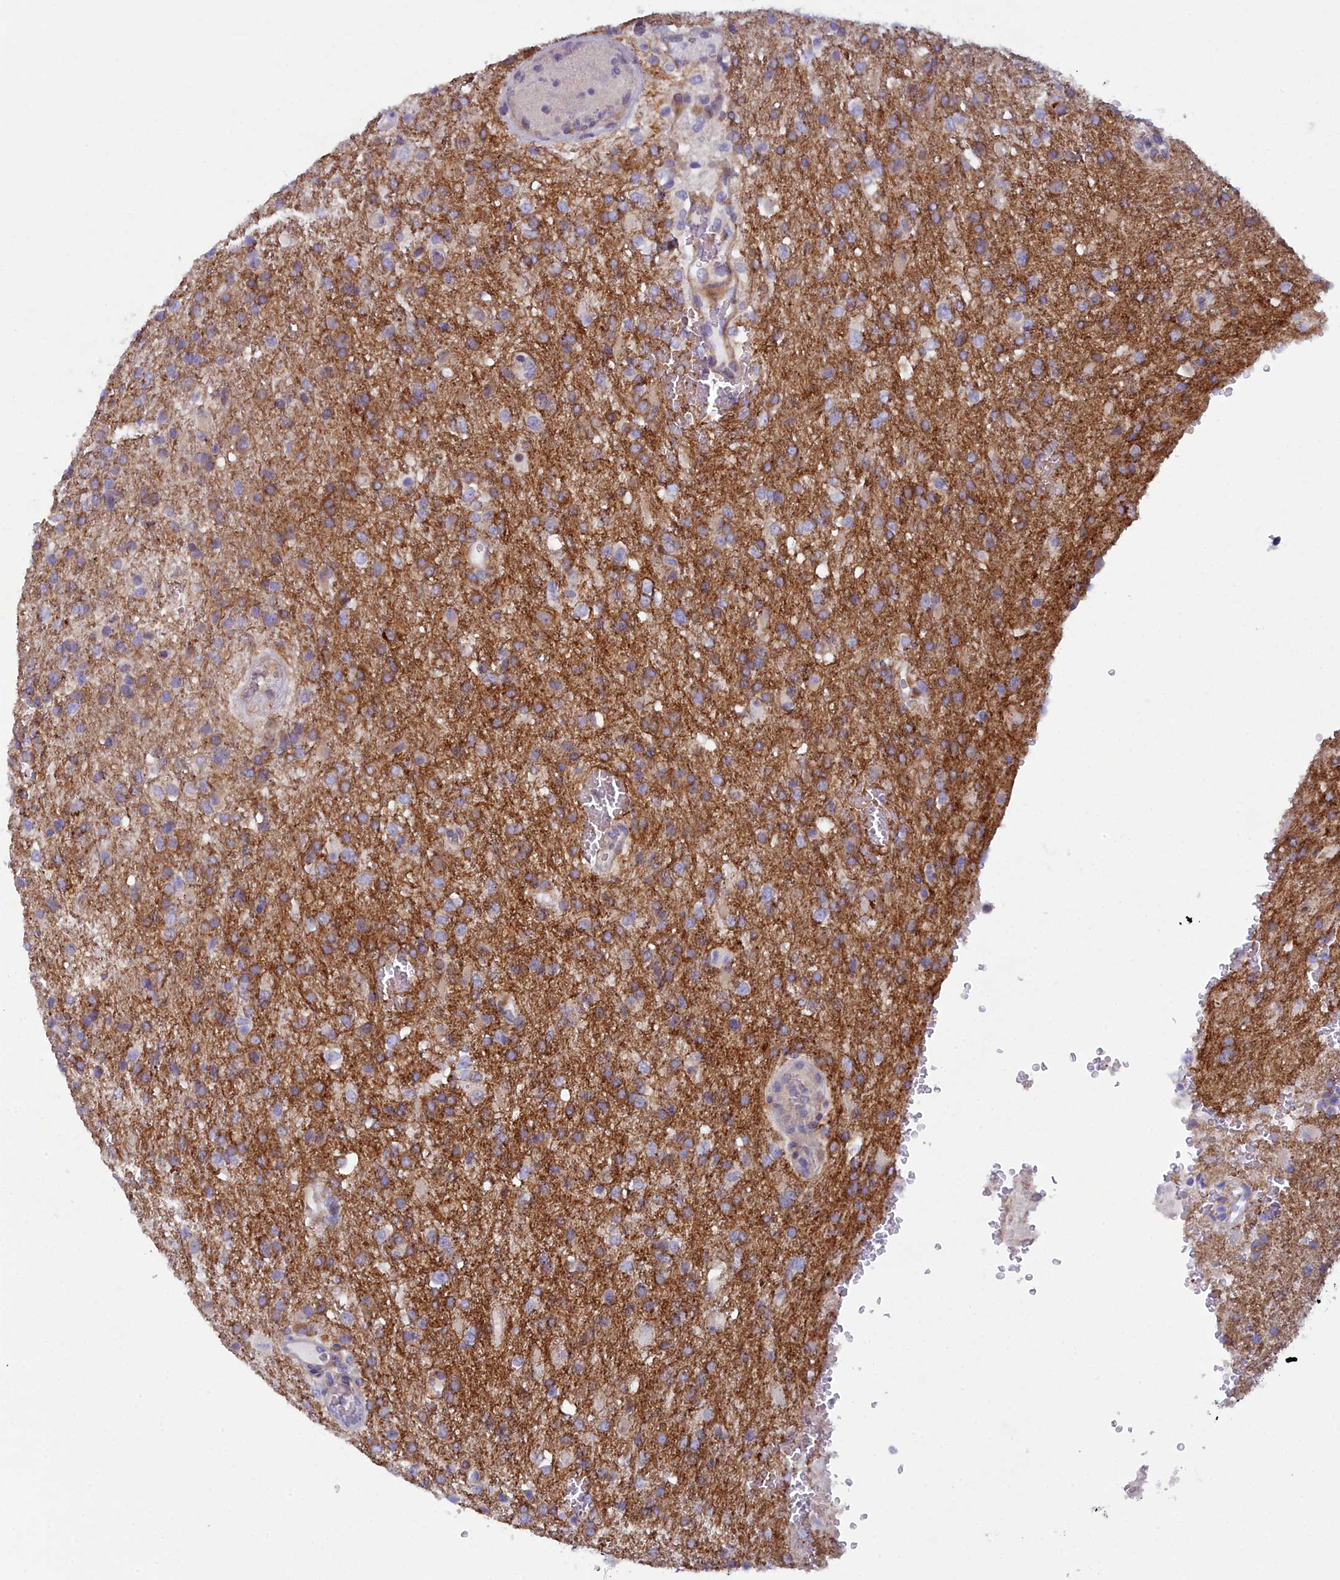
{"staining": {"intensity": "moderate", "quantity": "<25%", "location": "cytoplasmic/membranous"}, "tissue": "glioma", "cell_type": "Tumor cells", "image_type": "cancer", "snomed": [{"axis": "morphology", "description": "Glioma, malignant, High grade"}, {"axis": "topography", "description": "Brain"}], "caption": "Glioma stained with a protein marker demonstrates moderate staining in tumor cells.", "gene": "B9D2", "patient": {"sex": "female", "age": 74}}